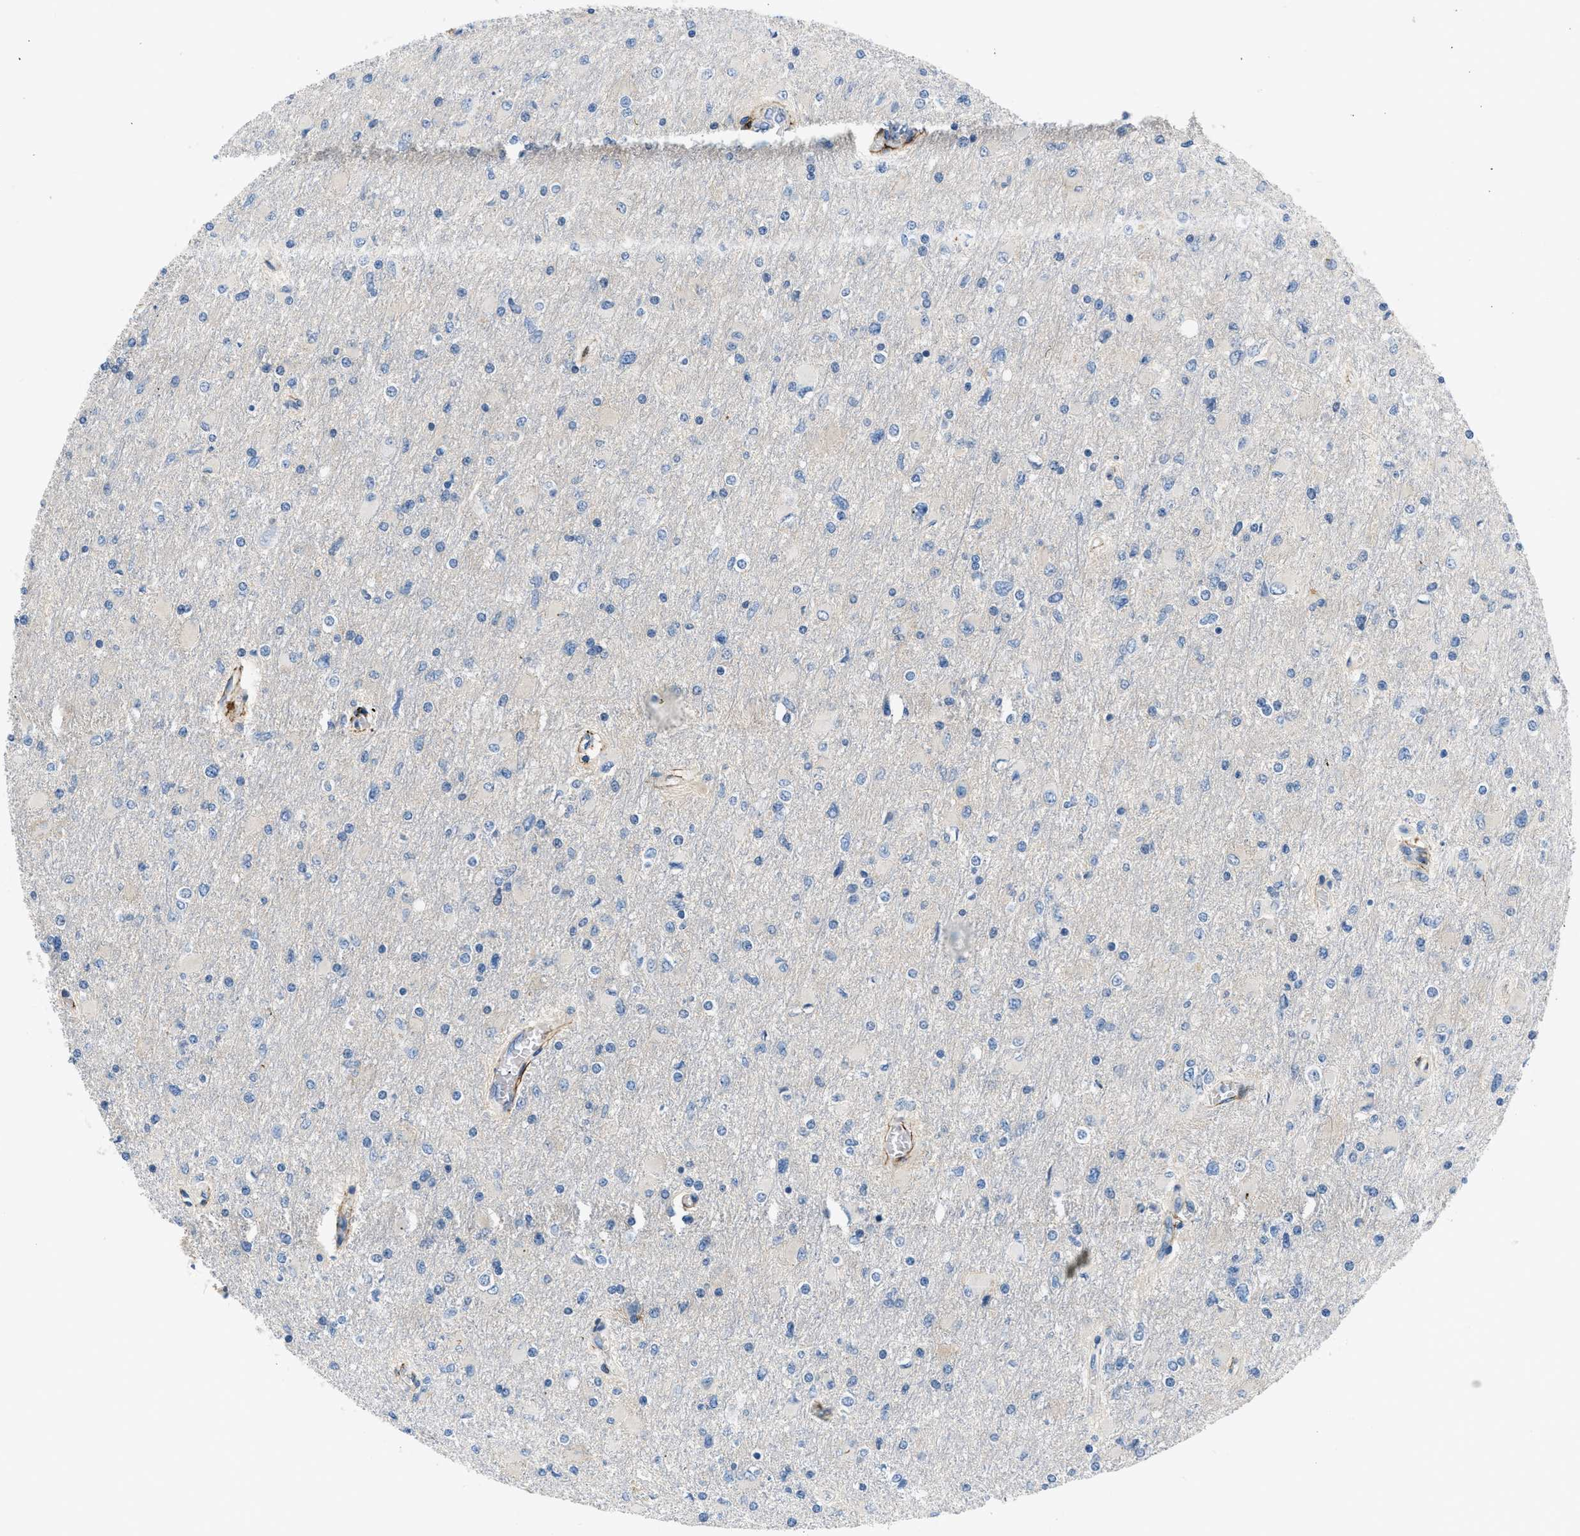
{"staining": {"intensity": "negative", "quantity": "none", "location": "none"}, "tissue": "glioma", "cell_type": "Tumor cells", "image_type": "cancer", "snomed": [{"axis": "morphology", "description": "Glioma, malignant, High grade"}, {"axis": "topography", "description": "Cerebral cortex"}], "caption": "Image shows no significant protein positivity in tumor cells of glioma.", "gene": "FBN1", "patient": {"sex": "female", "age": 36}}